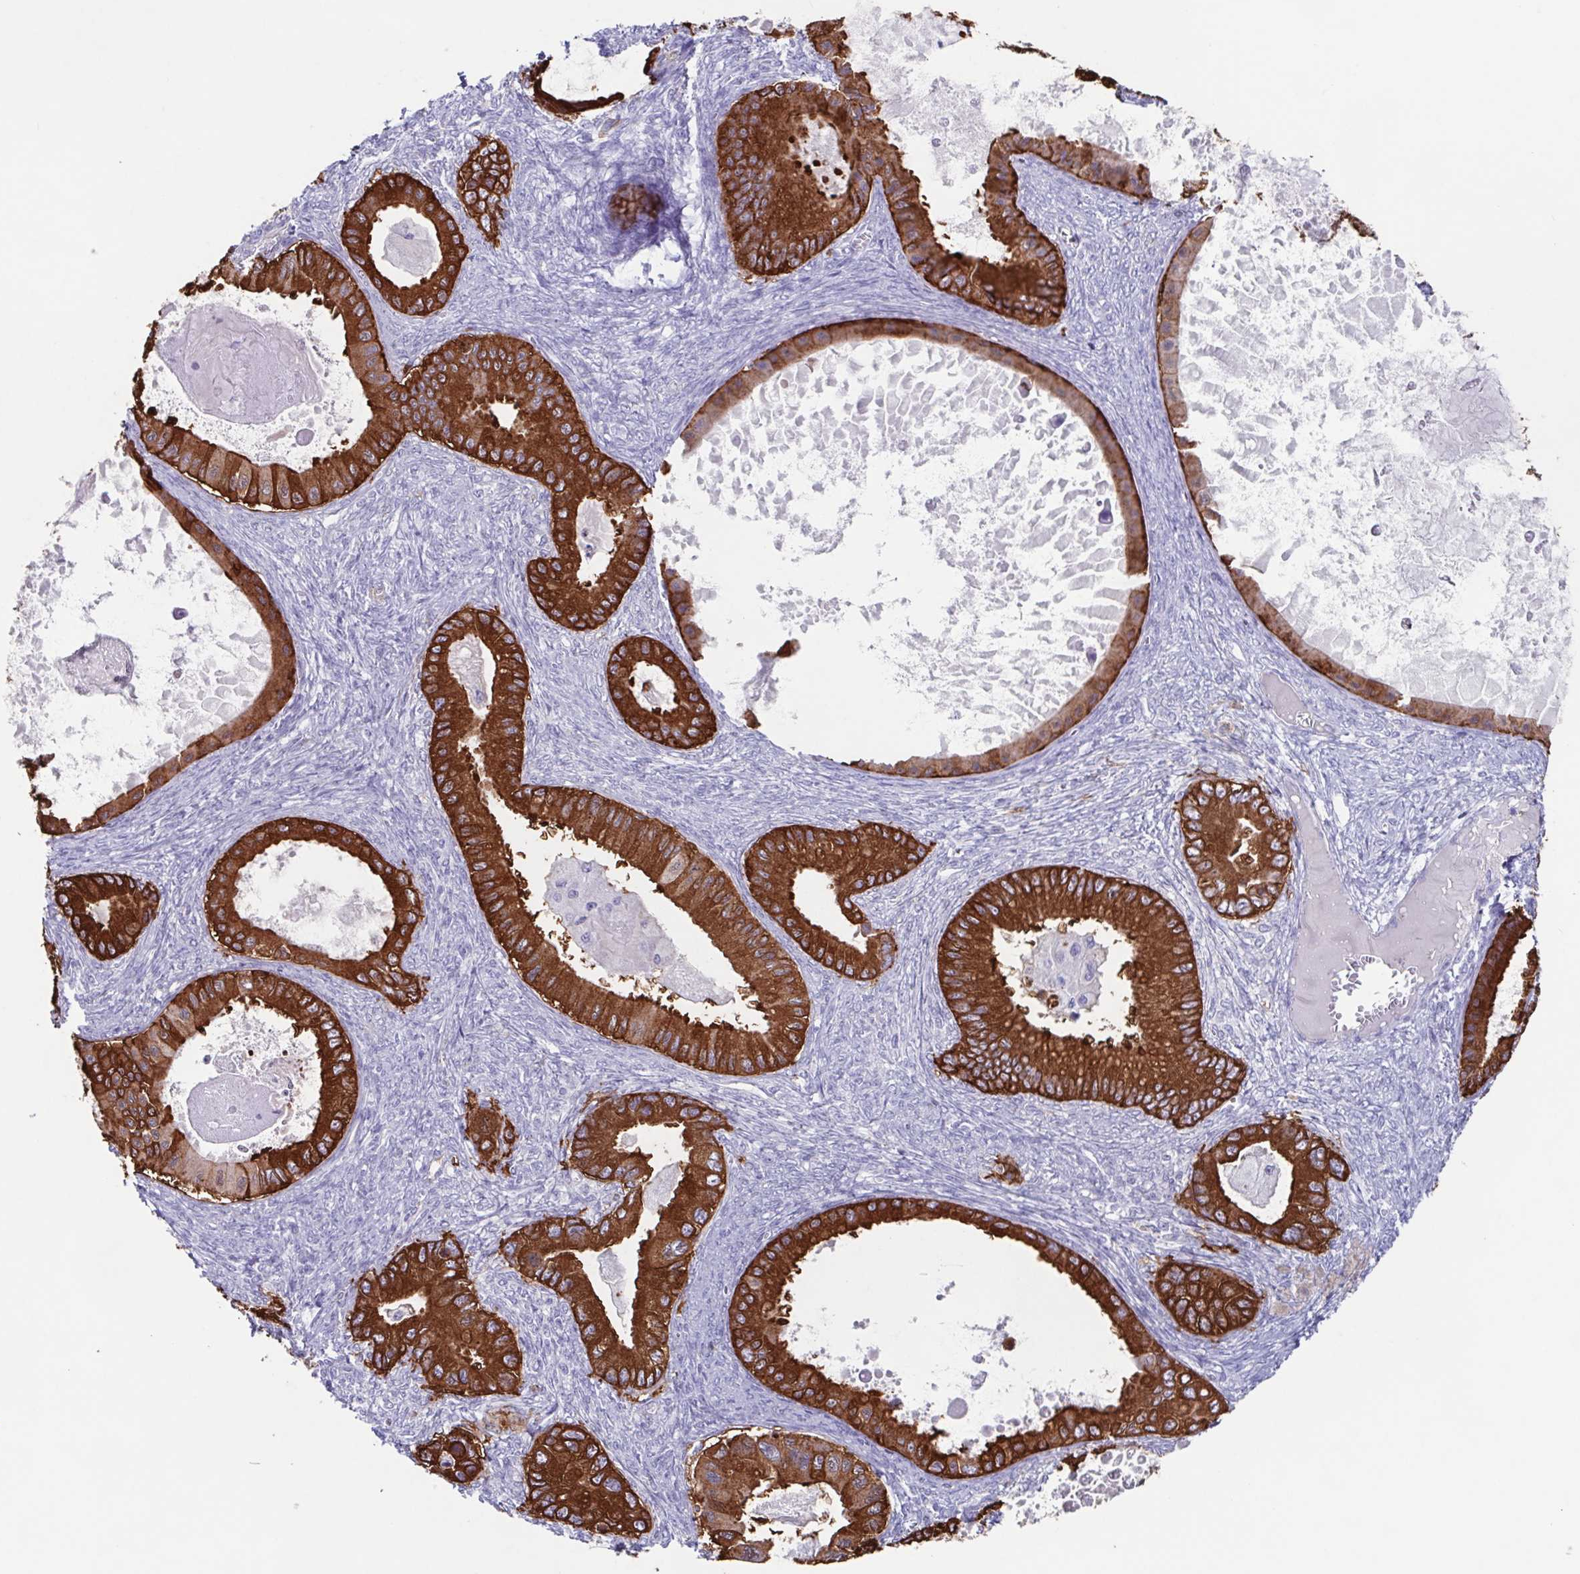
{"staining": {"intensity": "strong", "quantity": ">75%", "location": "cytoplasmic/membranous"}, "tissue": "ovarian cancer", "cell_type": "Tumor cells", "image_type": "cancer", "snomed": [{"axis": "morphology", "description": "Cystadenocarcinoma, mucinous, NOS"}, {"axis": "topography", "description": "Ovary"}], "caption": "Immunohistochemical staining of mucinous cystadenocarcinoma (ovarian) displays high levels of strong cytoplasmic/membranous positivity in about >75% of tumor cells.", "gene": "TPD52", "patient": {"sex": "female", "age": 64}}